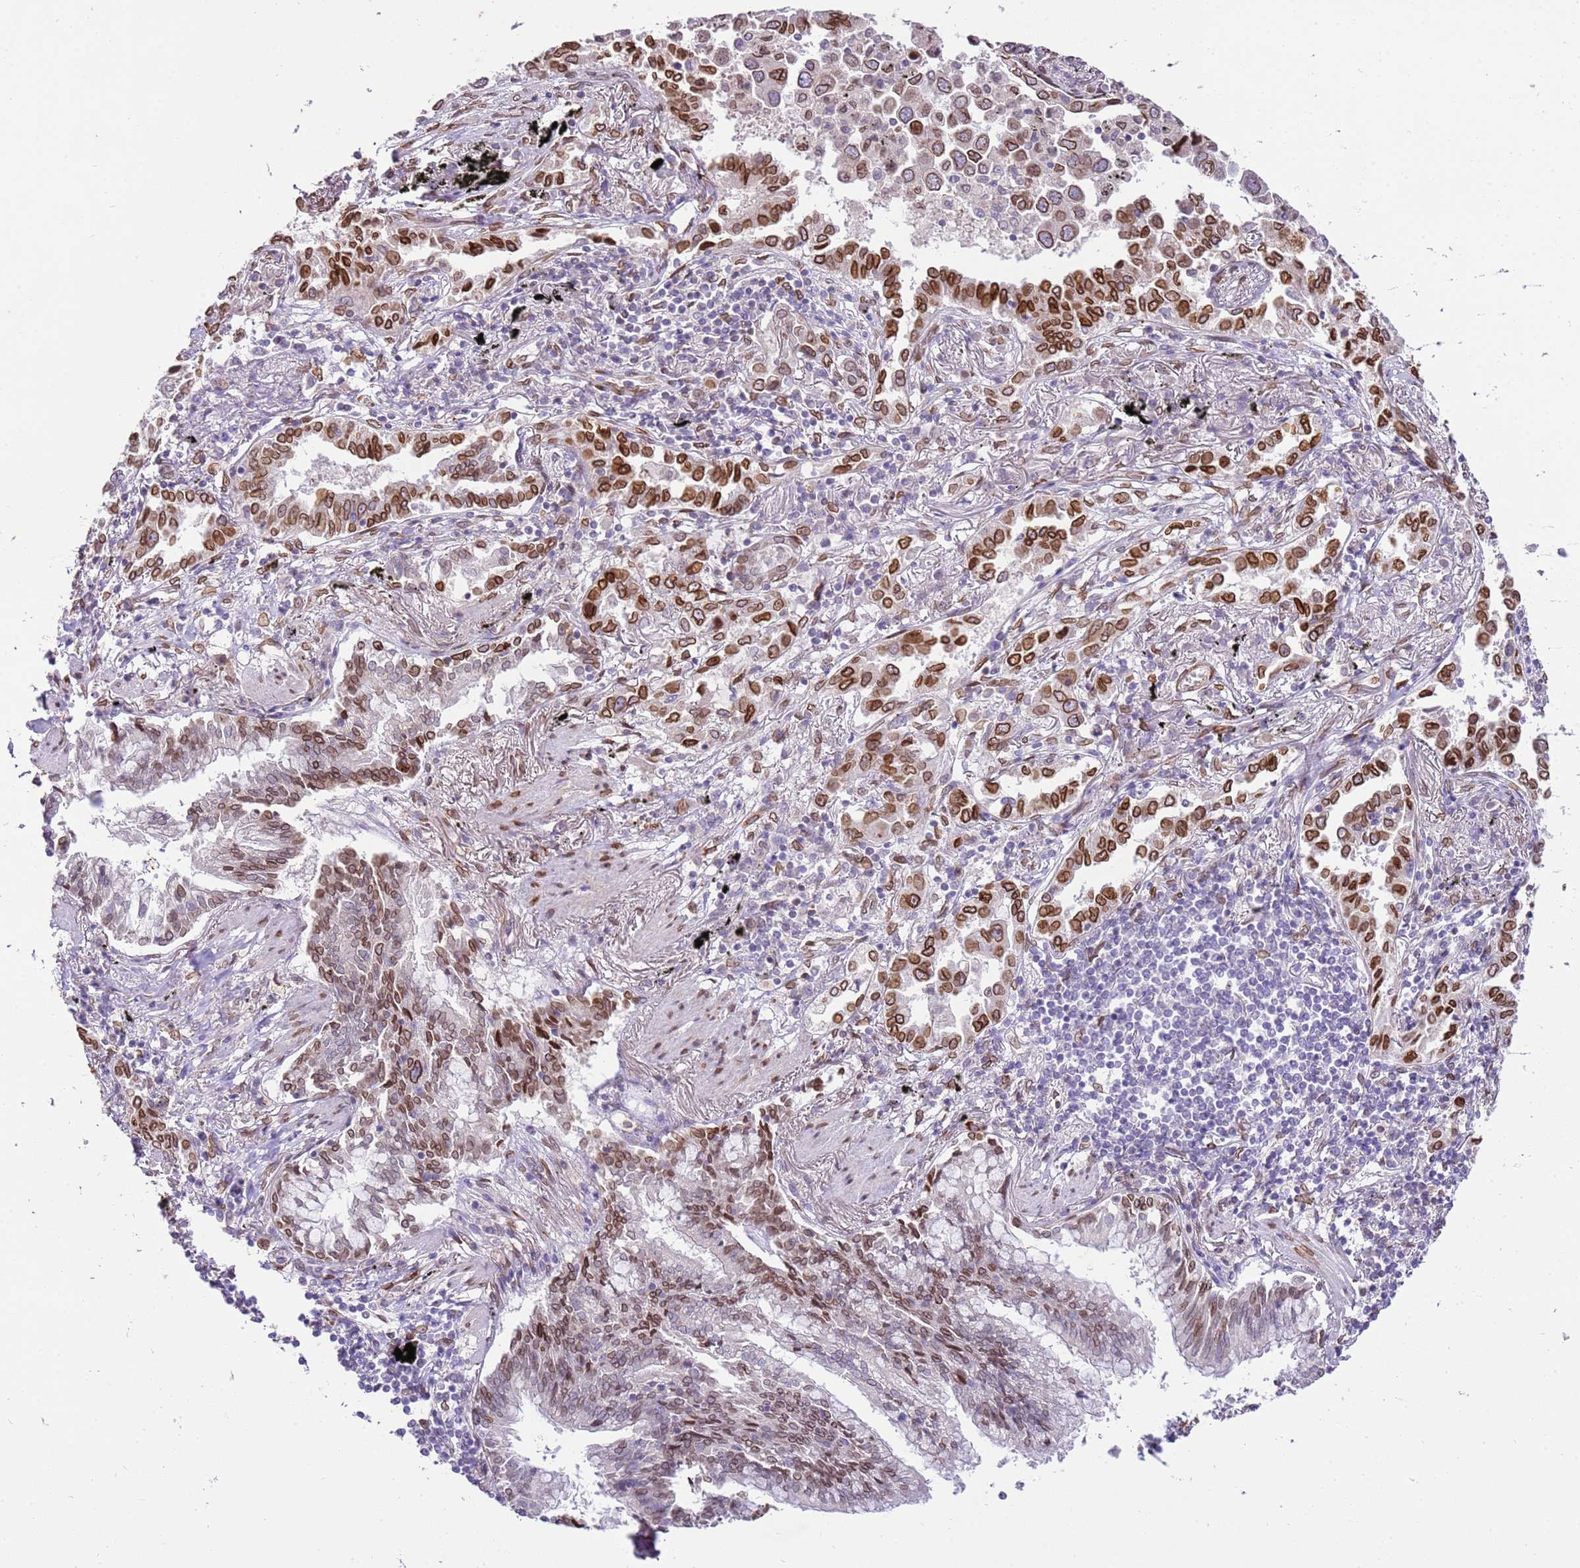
{"staining": {"intensity": "strong", "quantity": ">75%", "location": "cytoplasmic/membranous,nuclear"}, "tissue": "lung cancer", "cell_type": "Tumor cells", "image_type": "cancer", "snomed": [{"axis": "morphology", "description": "Adenocarcinoma, NOS"}, {"axis": "topography", "description": "Lung"}], "caption": "This is an image of immunohistochemistry (IHC) staining of lung cancer, which shows strong positivity in the cytoplasmic/membranous and nuclear of tumor cells.", "gene": "TMEM47", "patient": {"sex": "male", "age": 67}}